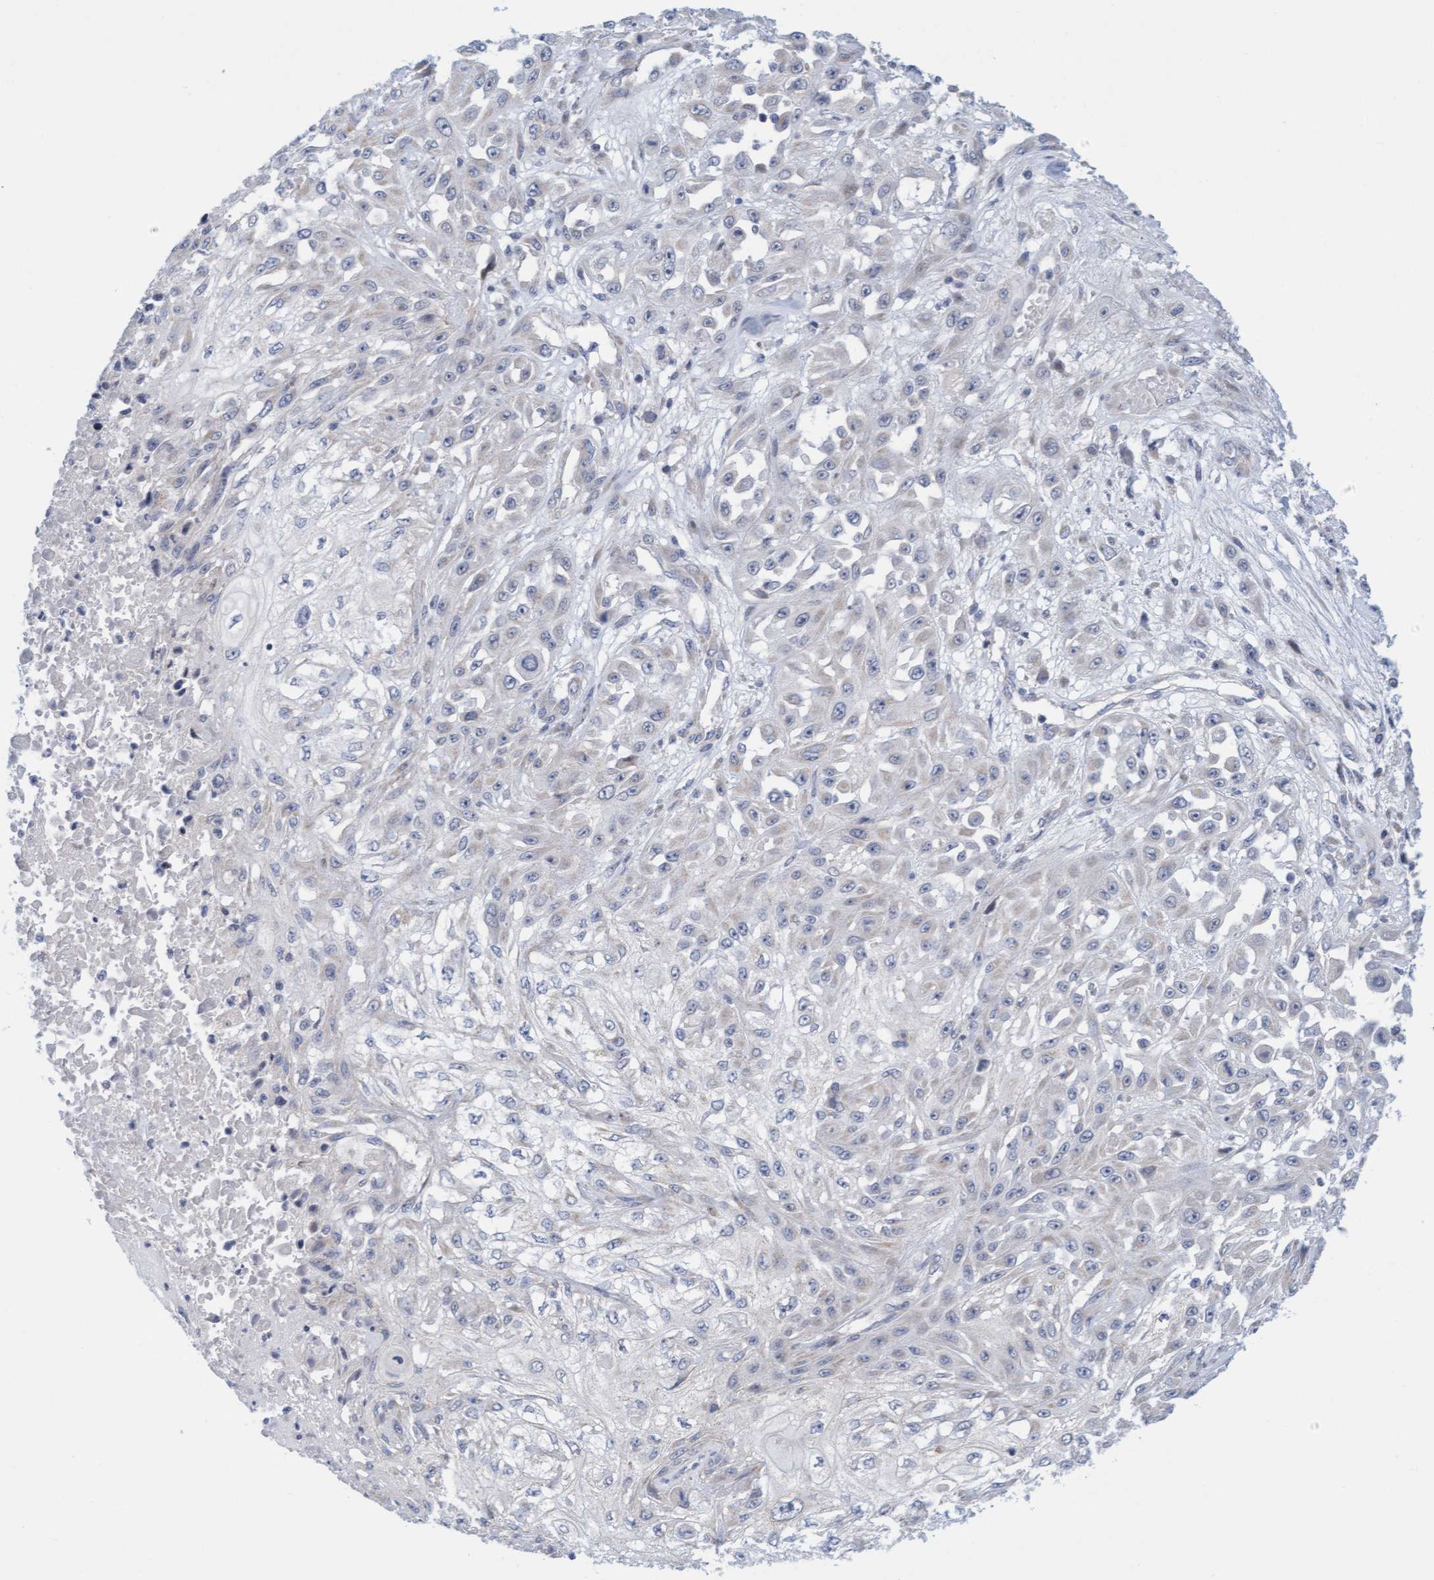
{"staining": {"intensity": "negative", "quantity": "none", "location": "none"}, "tissue": "skin cancer", "cell_type": "Tumor cells", "image_type": "cancer", "snomed": [{"axis": "morphology", "description": "Squamous cell carcinoma, NOS"}, {"axis": "morphology", "description": "Squamous cell carcinoma, metastatic, NOS"}, {"axis": "topography", "description": "Skin"}, {"axis": "topography", "description": "Lymph node"}], "caption": "Immunohistochemical staining of metastatic squamous cell carcinoma (skin) displays no significant staining in tumor cells.", "gene": "ZC3H3", "patient": {"sex": "male", "age": 75}}